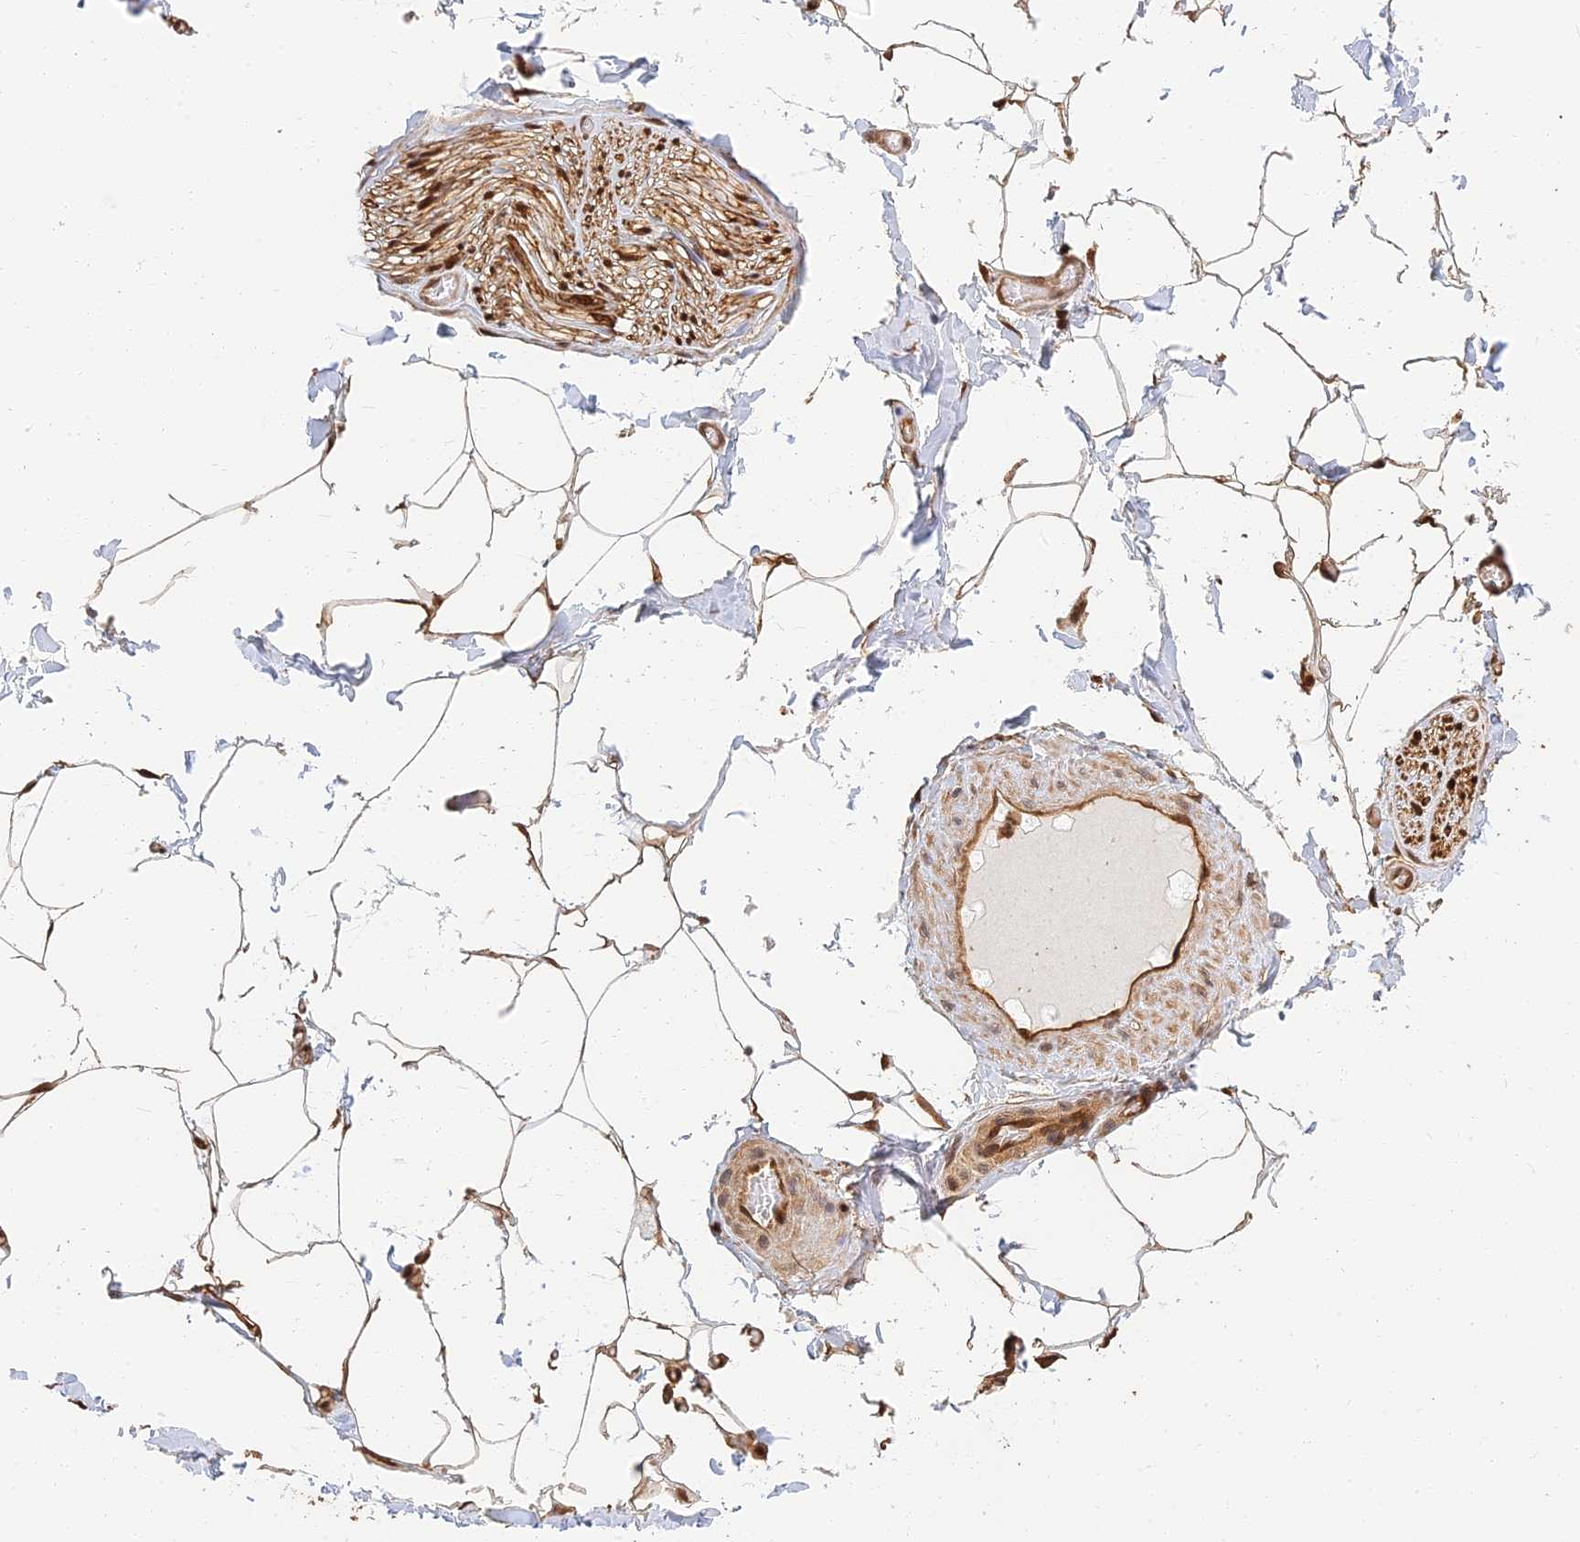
{"staining": {"intensity": "moderate", "quantity": ">75%", "location": "cytoplasmic/membranous"}, "tissue": "adipose tissue", "cell_type": "Adipocytes", "image_type": "normal", "snomed": [{"axis": "morphology", "description": "Normal tissue, NOS"}, {"axis": "topography", "description": "Soft tissue"}, {"axis": "topography", "description": "Adipose tissue"}, {"axis": "topography", "description": "Vascular tissue"}, {"axis": "topography", "description": "Peripheral nerve tissue"}], "caption": "Immunohistochemistry histopathology image of unremarkable adipose tissue: adipose tissue stained using immunohistochemistry reveals medium levels of moderate protein expression localized specifically in the cytoplasmic/membranous of adipocytes, appearing as a cytoplasmic/membranous brown color.", "gene": "LRRN3", "patient": {"sex": "male", "age": 46}}